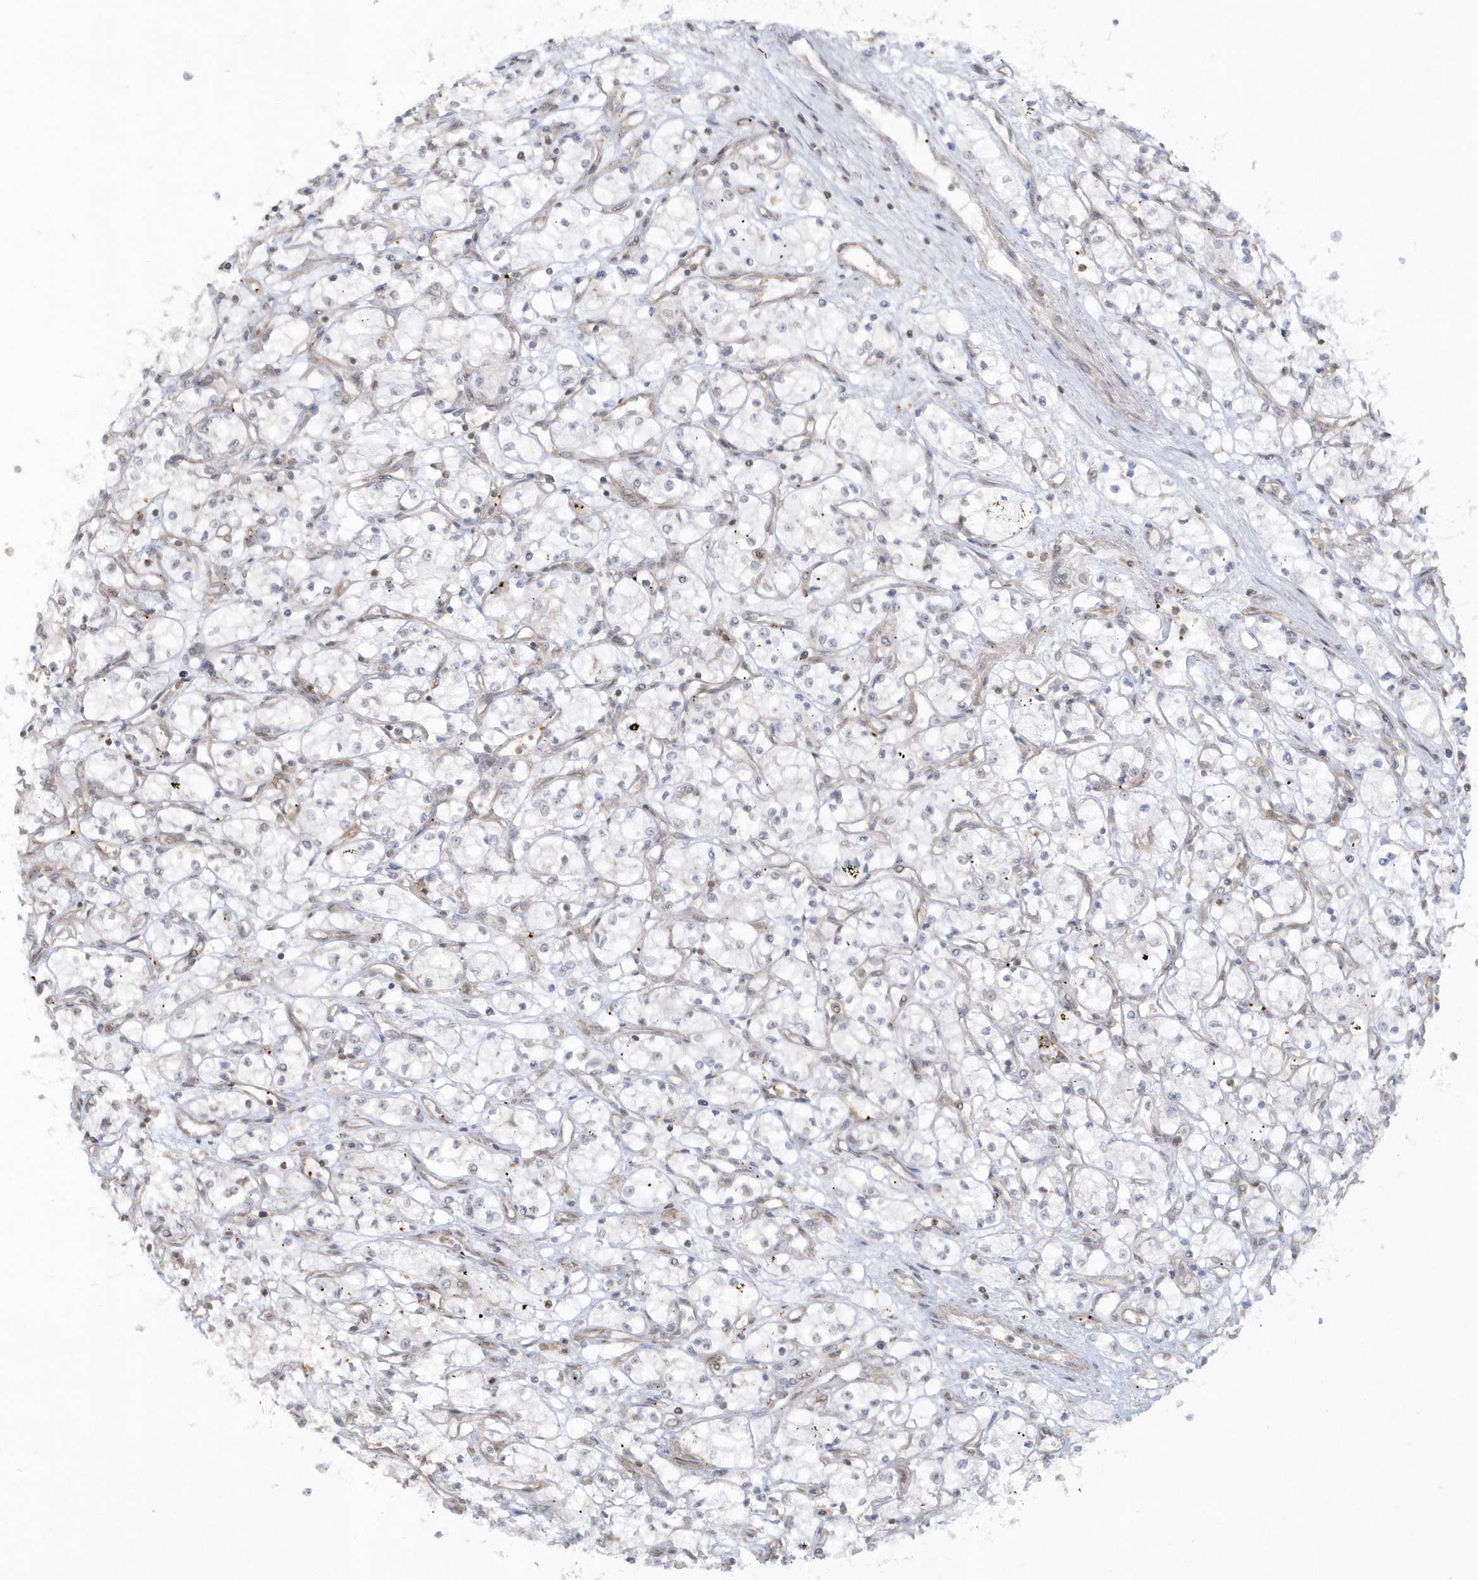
{"staining": {"intensity": "negative", "quantity": "none", "location": "none"}, "tissue": "renal cancer", "cell_type": "Tumor cells", "image_type": "cancer", "snomed": [{"axis": "morphology", "description": "Adenocarcinoma, NOS"}, {"axis": "topography", "description": "Kidney"}], "caption": "The photomicrograph displays no staining of tumor cells in adenocarcinoma (renal).", "gene": "BSN", "patient": {"sex": "male", "age": 59}}